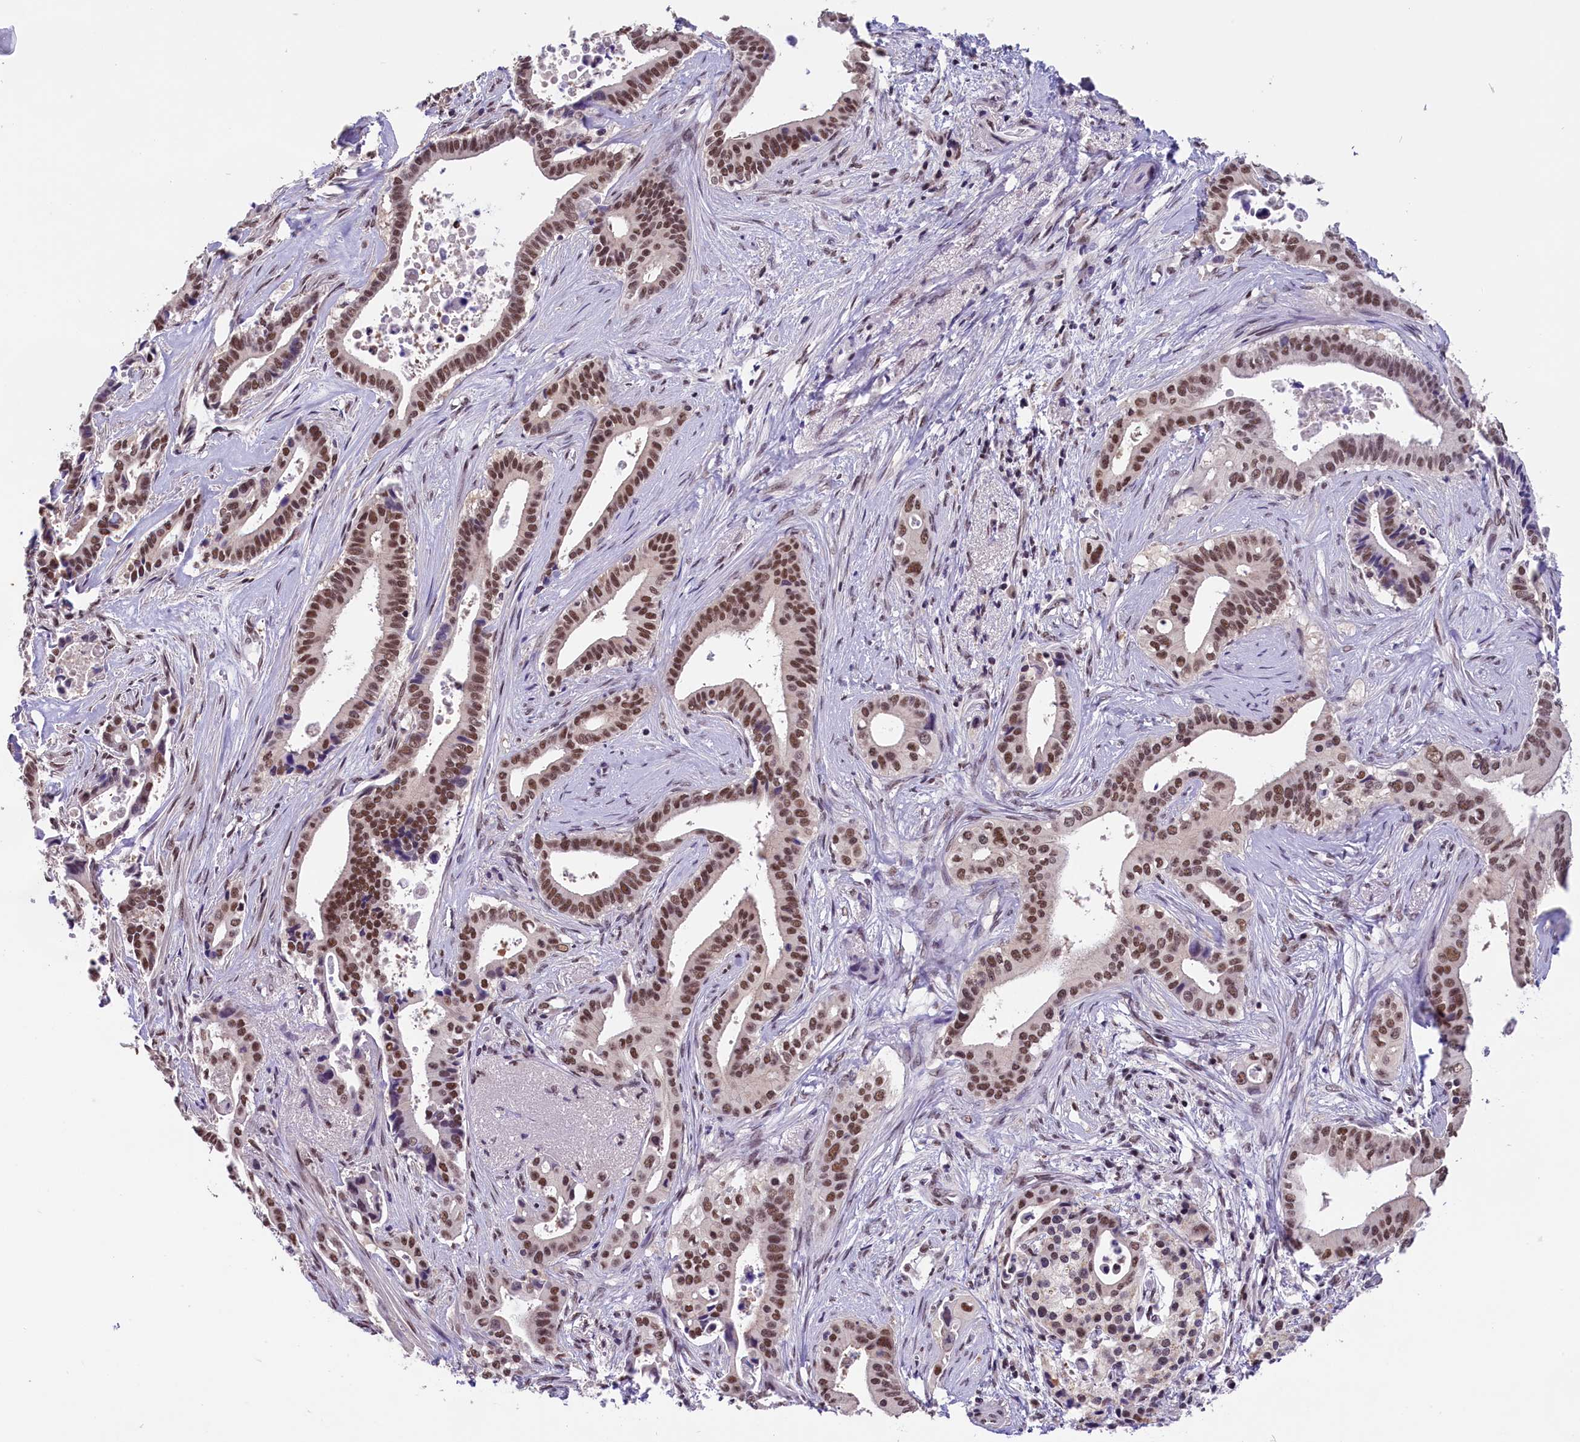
{"staining": {"intensity": "moderate", "quantity": ">75%", "location": "nuclear"}, "tissue": "pancreatic cancer", "cell_type": "Tumor cells", "image_type": "cancer", "snomed": [{"axis": "morphology", "description": "Adenocarcinoma, NOS"}, {"axis": "topography", "description": "Pancreas"}], "caption": "Protein expression by immunohistochemistry (IHC) reveals moderate nuclear staining in about >75% of tumor cells in pancreatic adenocarcinoma.", "gene": "ZC3H4", "patient": {"sex": "female", "age": 77}}